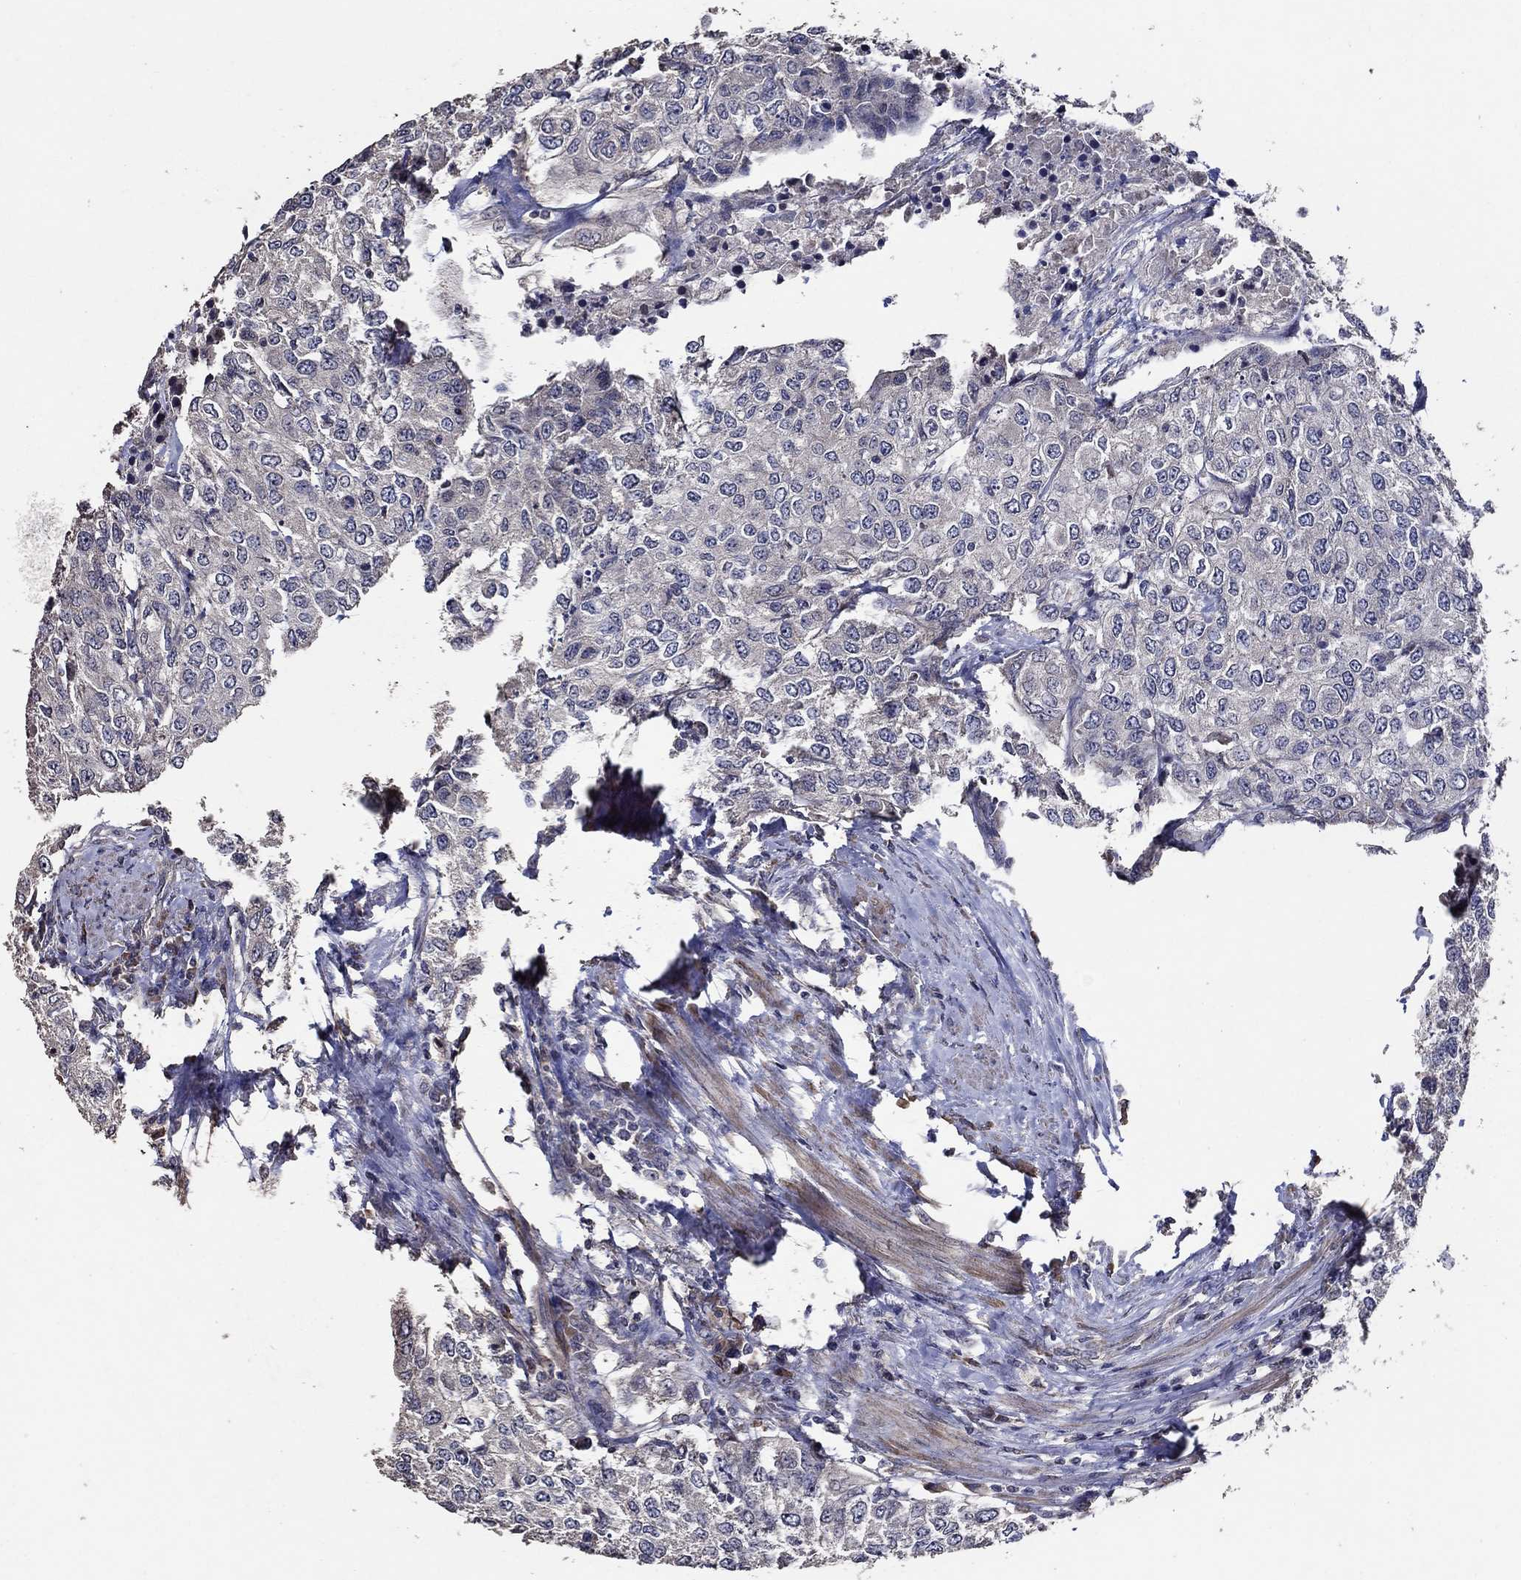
{"staining": {"intensity": "negative", "quantity": "none", "location": "none"}, "tissue": "urothelial cancer", "cell_type": "Tumor cells", "image_type": "cancer", "snomed": [{"axis": "morphology", "description": "Urothelial carcinoma, High grade"}, {"axis": "topography", "description": "Urinary bladder"}], "caption": "Tumor cells are negative for brown protein staining in urothelial cancer.", "gene": "HAP1", "patient": {"sex": "female", "age": 78}}